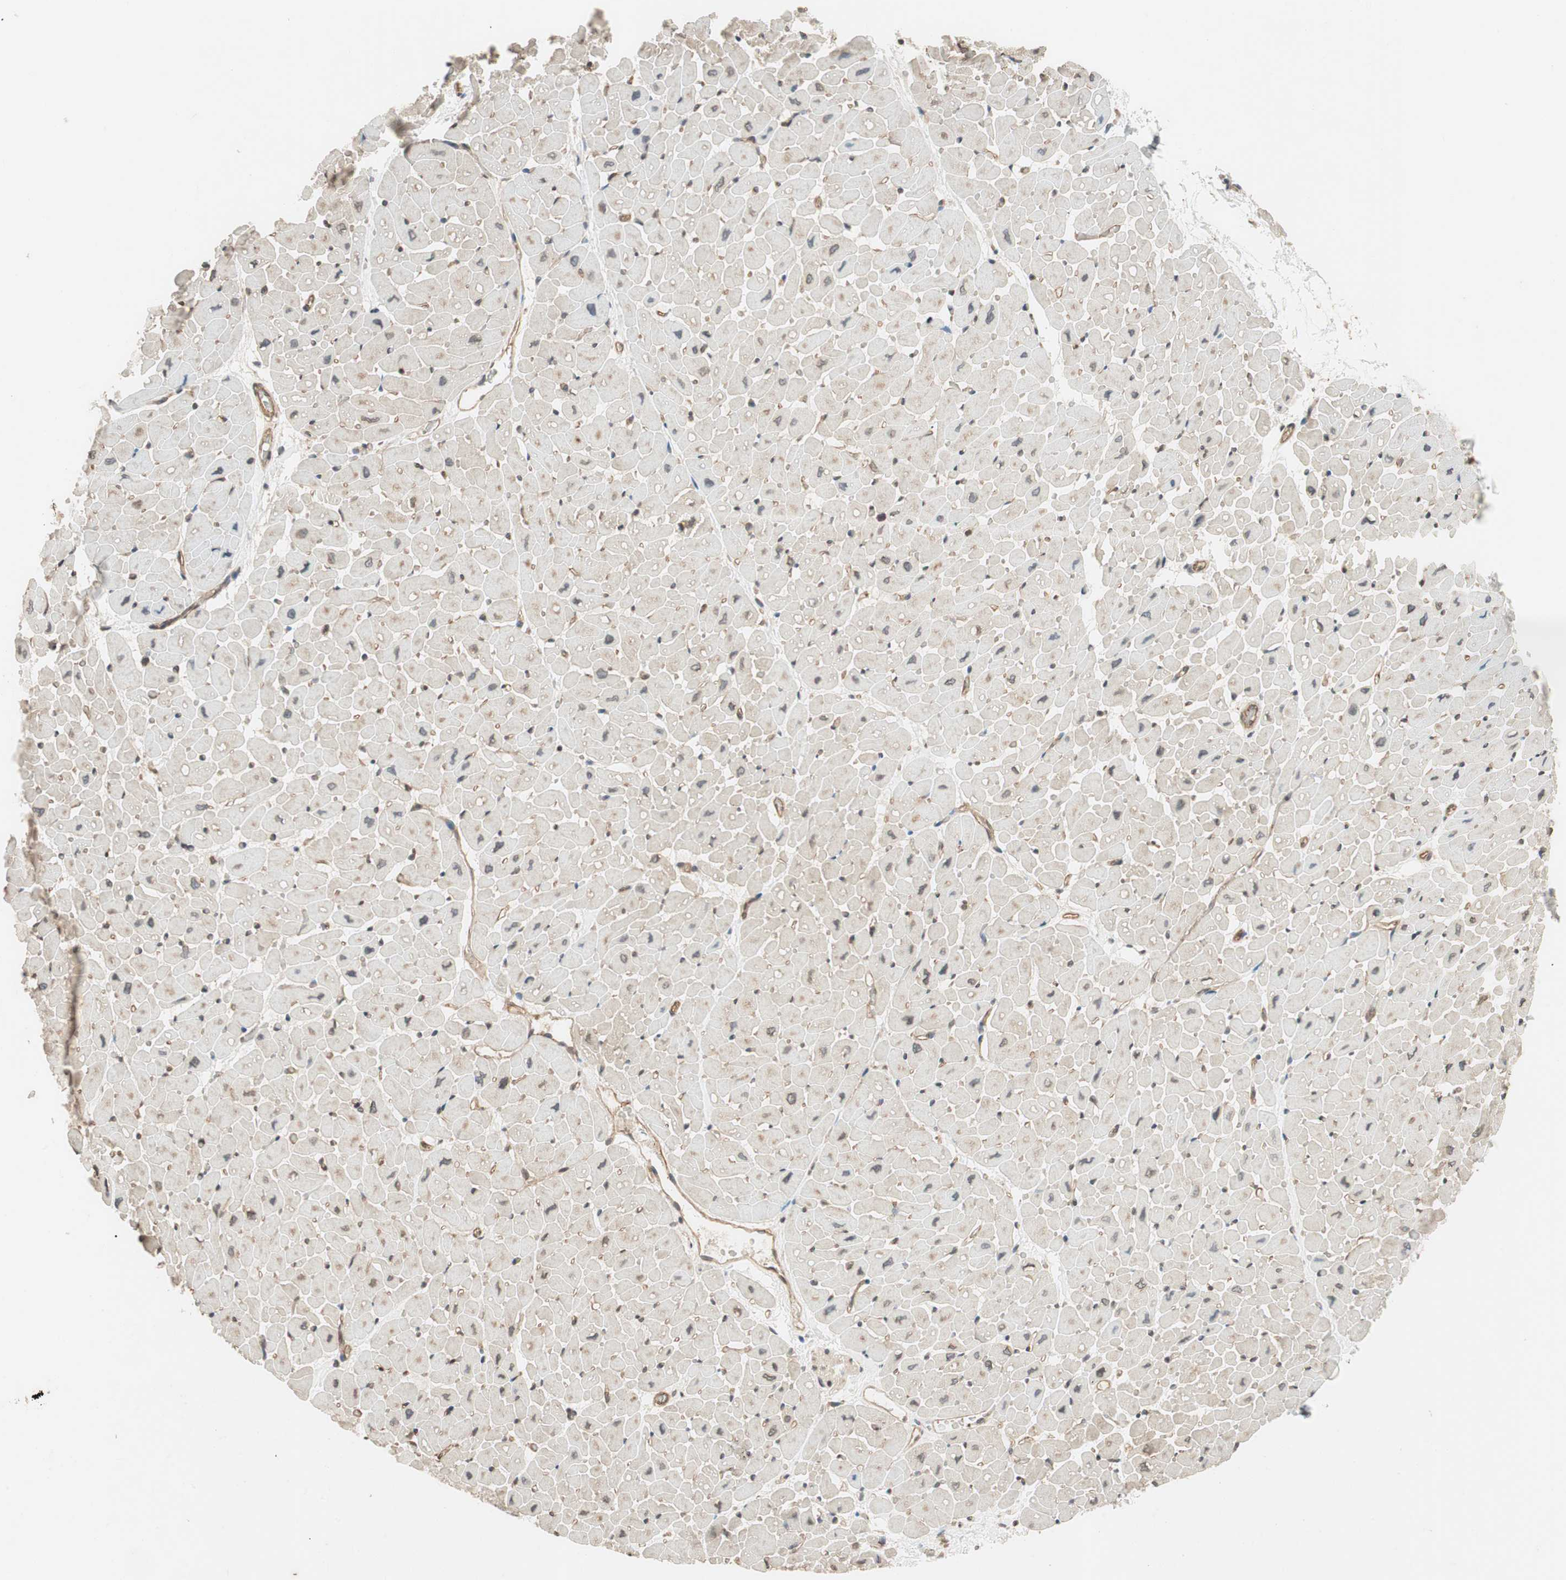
{"staining": {"intensity": "weak", "quantity": "<25%", "location": "cytoplasmic/membranous"}, "tissue": "heart muscle", "cell_type": "Cardiomyocytes", "image_type": "normal", "snomed": [{"axis": "morphology", "description": "Normal tissue, NOS"}, {"axis": "topography", "description": "Heart"}], "caption": "Protein analysis of benign heart muscle exhibits no significant expression in cardiomyocytes. (Immunohistochemistry, brightfield microscopy, high magnification).", "gene": "GCLM", "patient": {"sex": "male", "age": 45}}